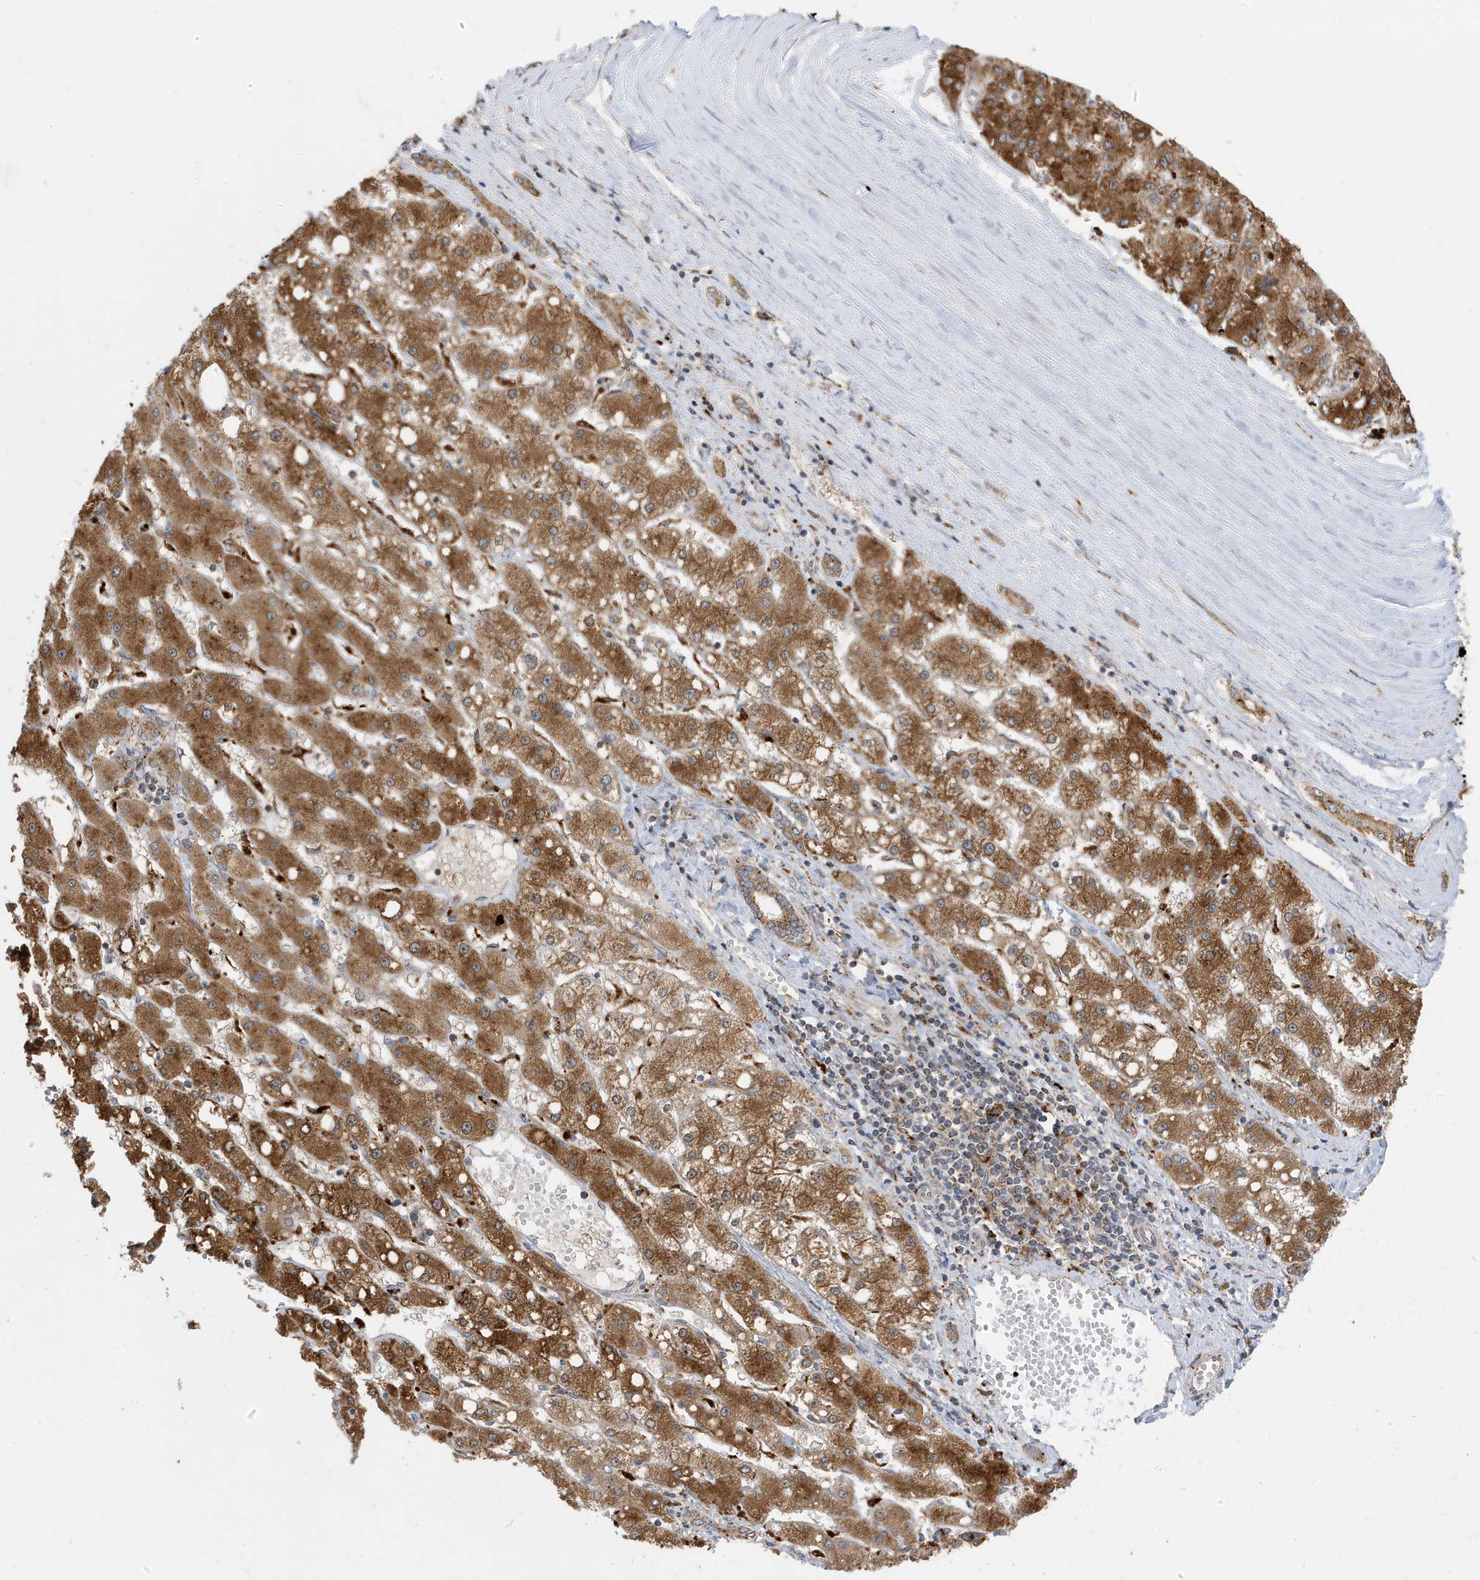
{"staining": {"intensity": "strong", "quantity": ">75%", "location": "cytoplasmic/membranous"}, "tissue": "liver cancer", "cell_type": "Tumor cells", "image_type": "cancer", "snomed": [{"axis": "morphology", "description": "Carcinoma, Hepatocellular, NOS"}, {"axis": "topography", "description": "Liver"}], "caption": "Tumor cells demonstrate high levels of strong cytoplasmic/membranous positivity in about >75% of cells in liver cancer (hepatocellular carcinoma).", "gene": "ZNF507", "patient": {"sex": "male", "age": 67}}